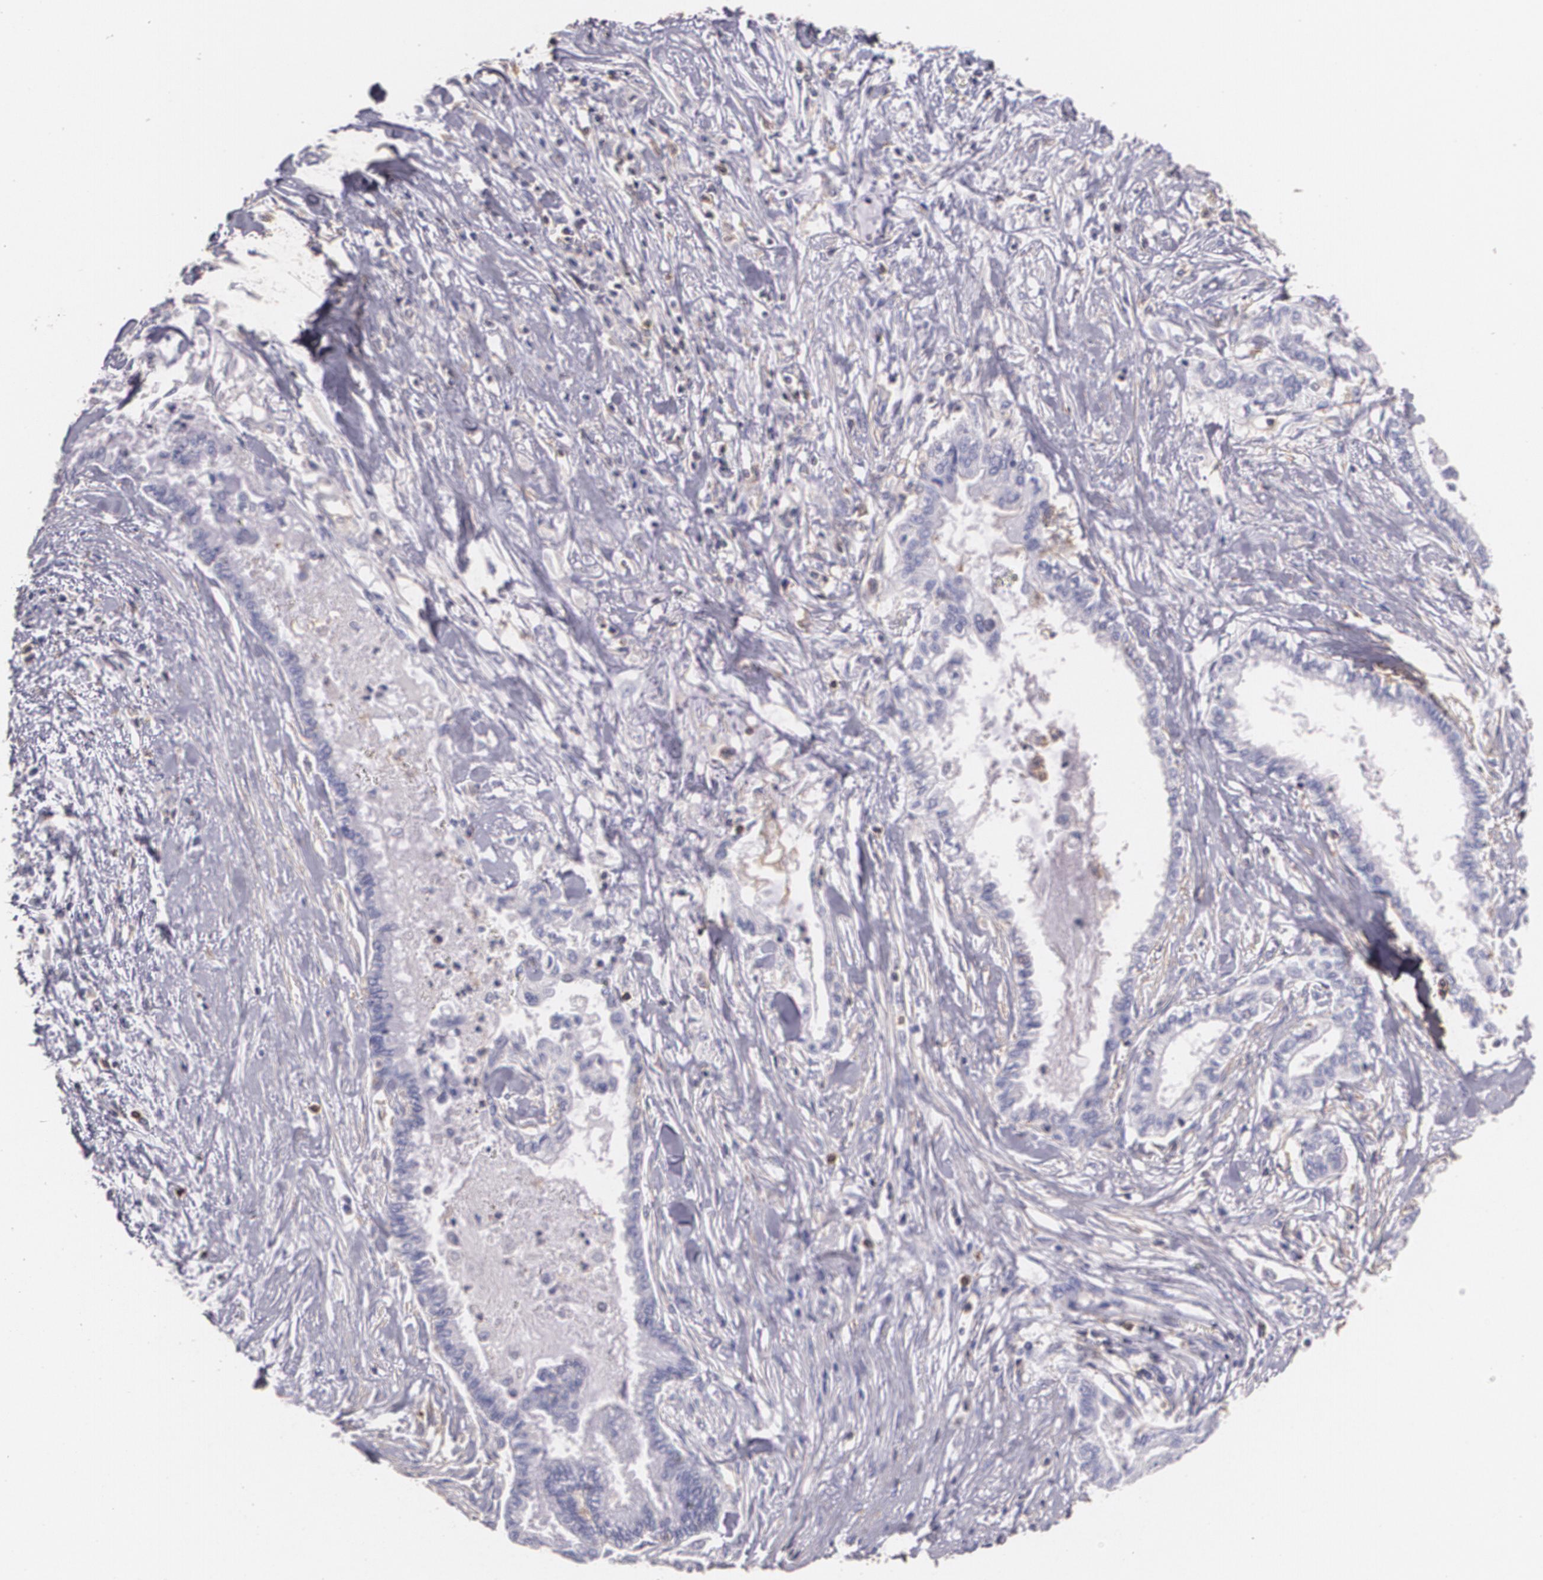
{"staining": {"intensity": "negative", "quantity": "none", "location": "none"}, "tissue": "pancreatic cancer", "cell_type": "Tumor cells", "image_type": "cancer", "snomed": [{"axis": "morphology", "description": "Adenocarcinoma, NOS"}, {"axis": "topography", "description": "Pancreas"}], "caption": "A high-resolution micrograph shows IHC staining of pancreatic cancer (adenocarcinoma), which demonstrates no significant expression in tumor cells.", "gene": "TGFBR1", "patient": {"sex": "female", "age": 64}}